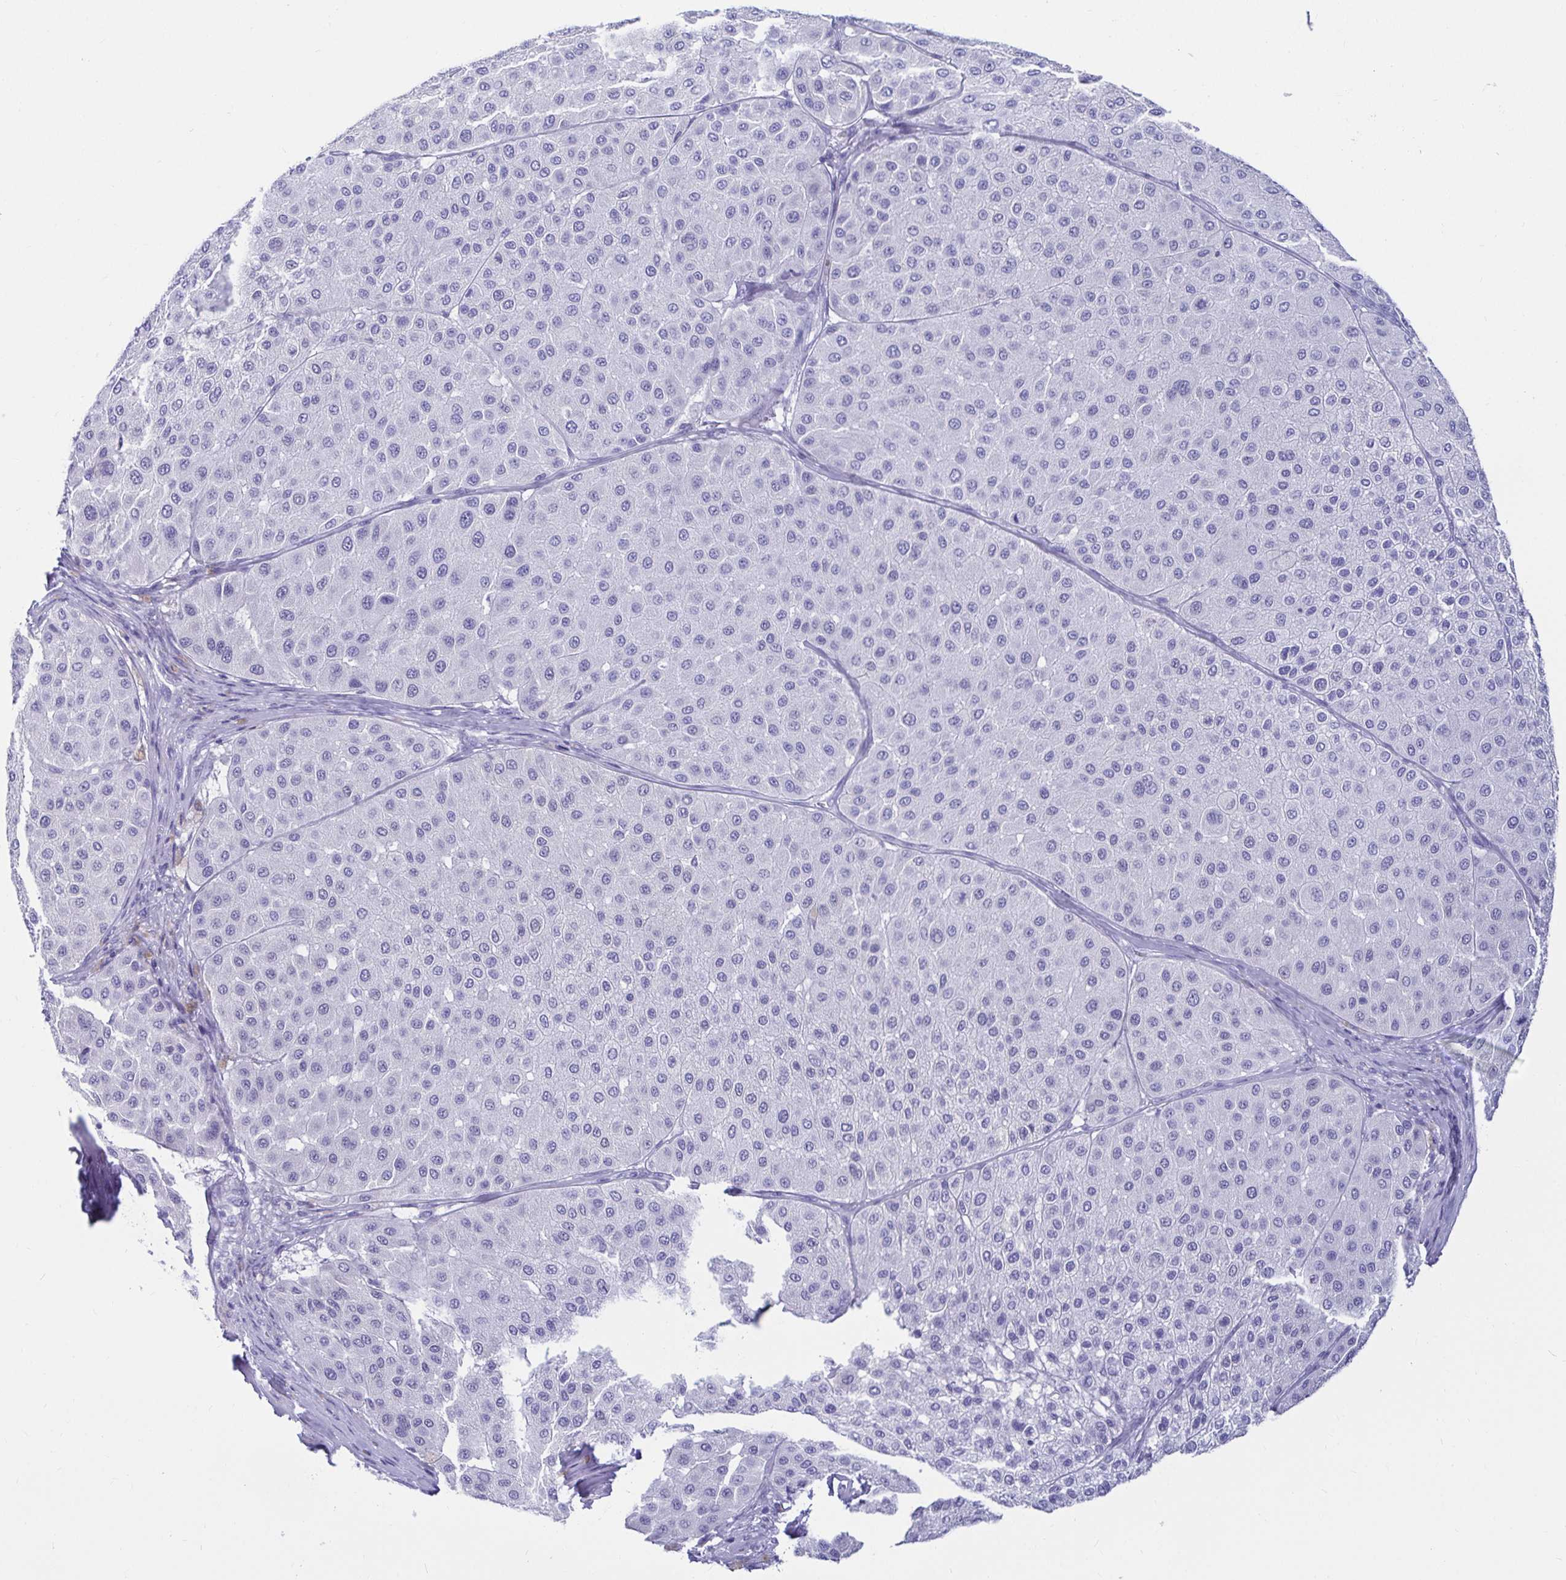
{"staining": {"intensity": "negative", "quantity": "none", "location": "none"}, "tissue": "melanoma", "cell_type": "Tumor cells", "image_type": "cancer", "snomed": [{"axis": "morphology", "description": "Malignant melanoma, Metastatic site"}, {"axis": "topography", "description": "Smooth muscle"}], "caption": "Immunohistochemical staining of melanoma displays no significant positivity in tumor cells.", "gene": "ZPBP2", "patient": {"sex": "male", "age": 41}}